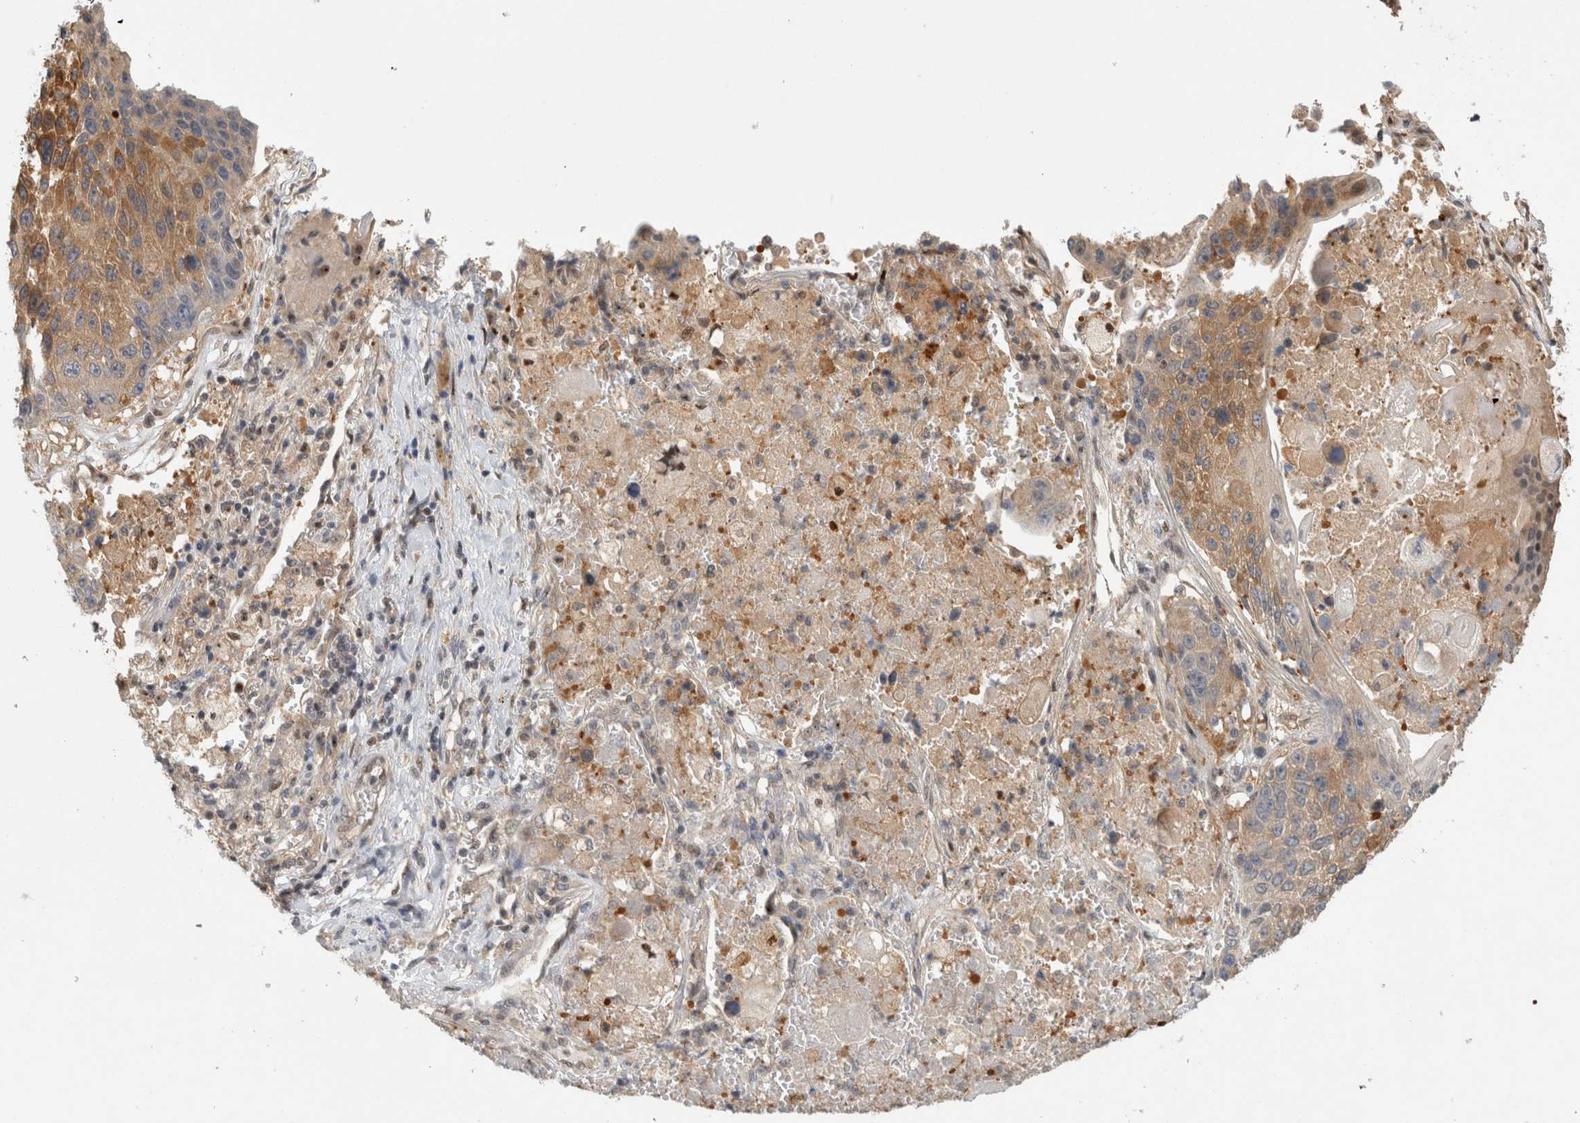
{"staining": {"intensity": "moderate", "quantity": "25%-75%", "location": "cytoplasmic/membranous"}, "tissue": "lung cancer", "cell_type": "Tumor cells", "image_type": "cancer", "snomed": [{"axis": "morphology", "description": "Squamous cell carcinoma, NOS"}, {"axis": "topography", "description": "Lung"}], "caption": "A histopathology image of lung cancer stained for a protein displays moderate cytoplasmic/membranous brown staining in tumor cells. Using DAB (brown) and hematoxylin (blue) stains, captured at high magnification using brightfield microscopy.", "gene": "PIGP", "patient": {"sex": "male", "age": 61}}